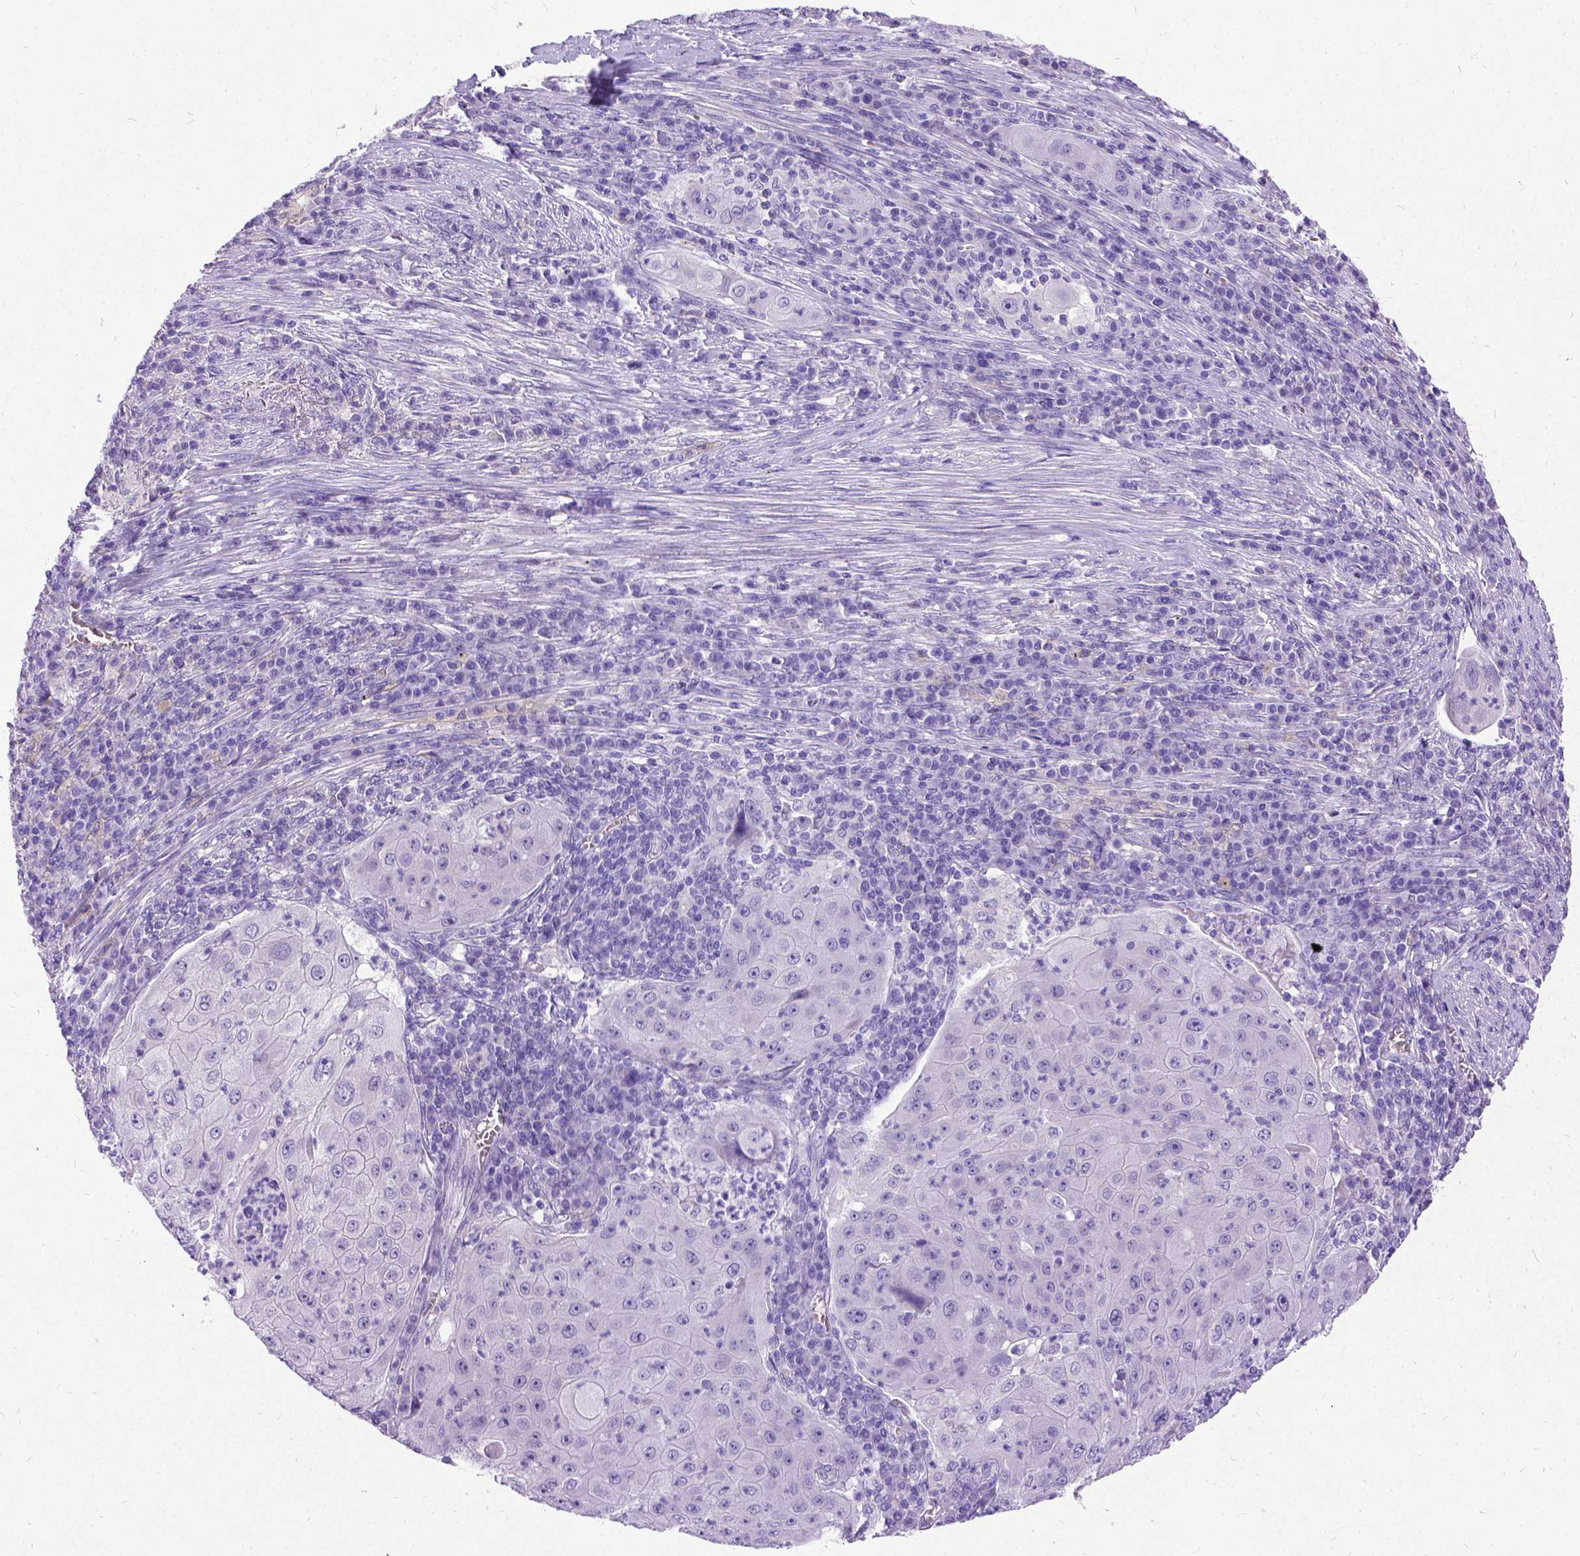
{"staining": {"intensity": "negative", "quantity": "none", "location": "none"}, "tissue": "lung cancer", "cell_type": "Tumor cells", "image_type": "cancer", "snomed": [{"axis": "morphology", "description": "Squamous cell carcinoma, NOS"}, {"axis": "topography", "description": "Lung"}], "caption": "Tumor cells are negative for protein expression in human squamous cell carcinoma (lung).", "gene": "NEUROD4", "patient": {"sex": "female", "age": 59}}